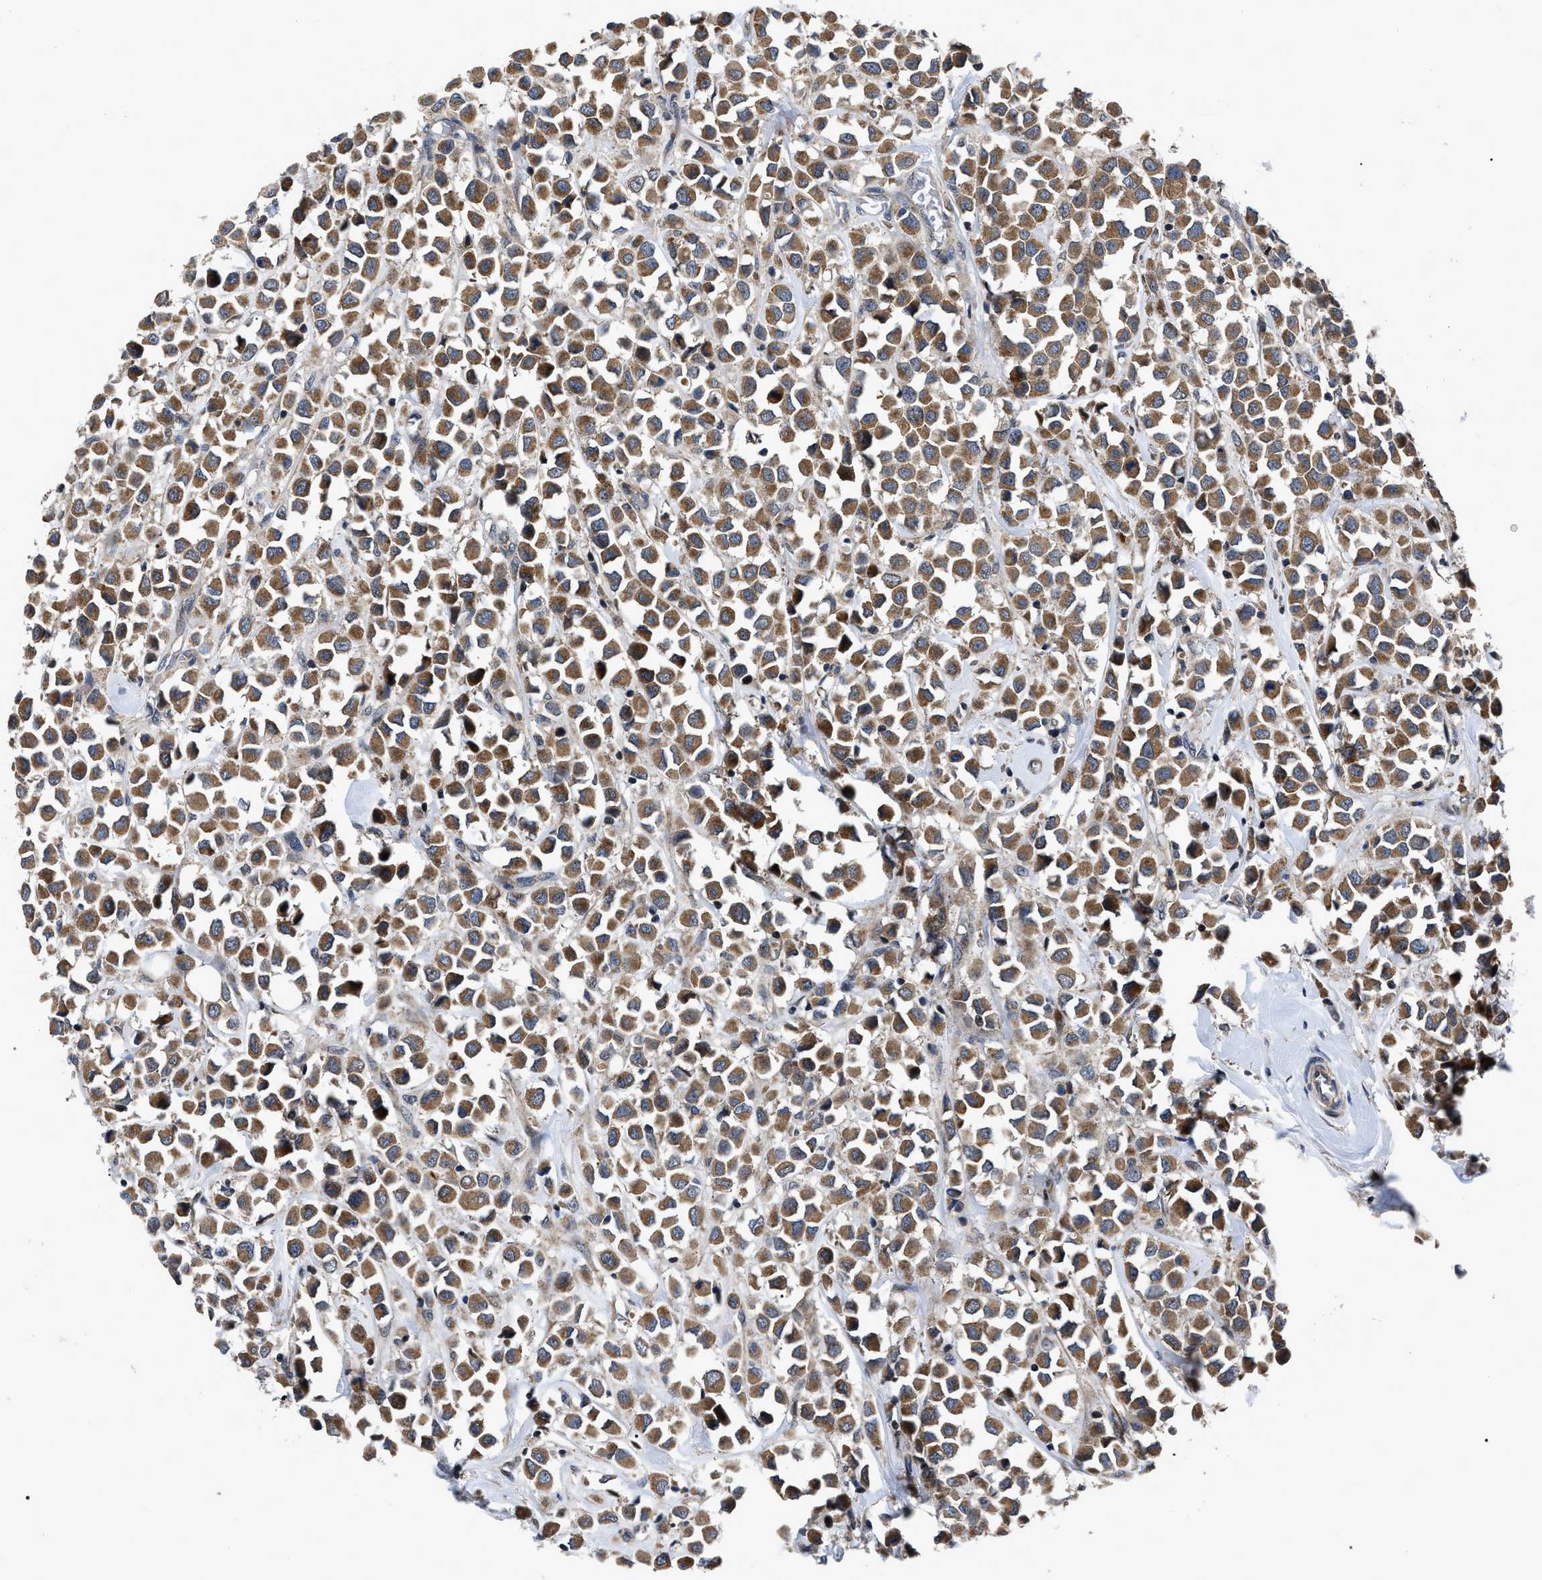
{"staining": {"intensity": "strong", "quantity": ">75%", "location": "cytoplasmic/membranous"}, "tissue": "breast cancer", "cell_type": "Tumor cells", "image_type": "cancer", "snomed": [{"axis": "morphology", "description": "Duct carcinoma"}, {"axis": "topography", "description": "Breast"}], "caption": "Protein analysis of breast infiltrating ductal carcinoma tissue demonstrates strong cytoplasmic/membranous expression in approximately >75% of tumor cells.", "gene": "PPWD1", "patient": {"sex": "female", "age": 61}}